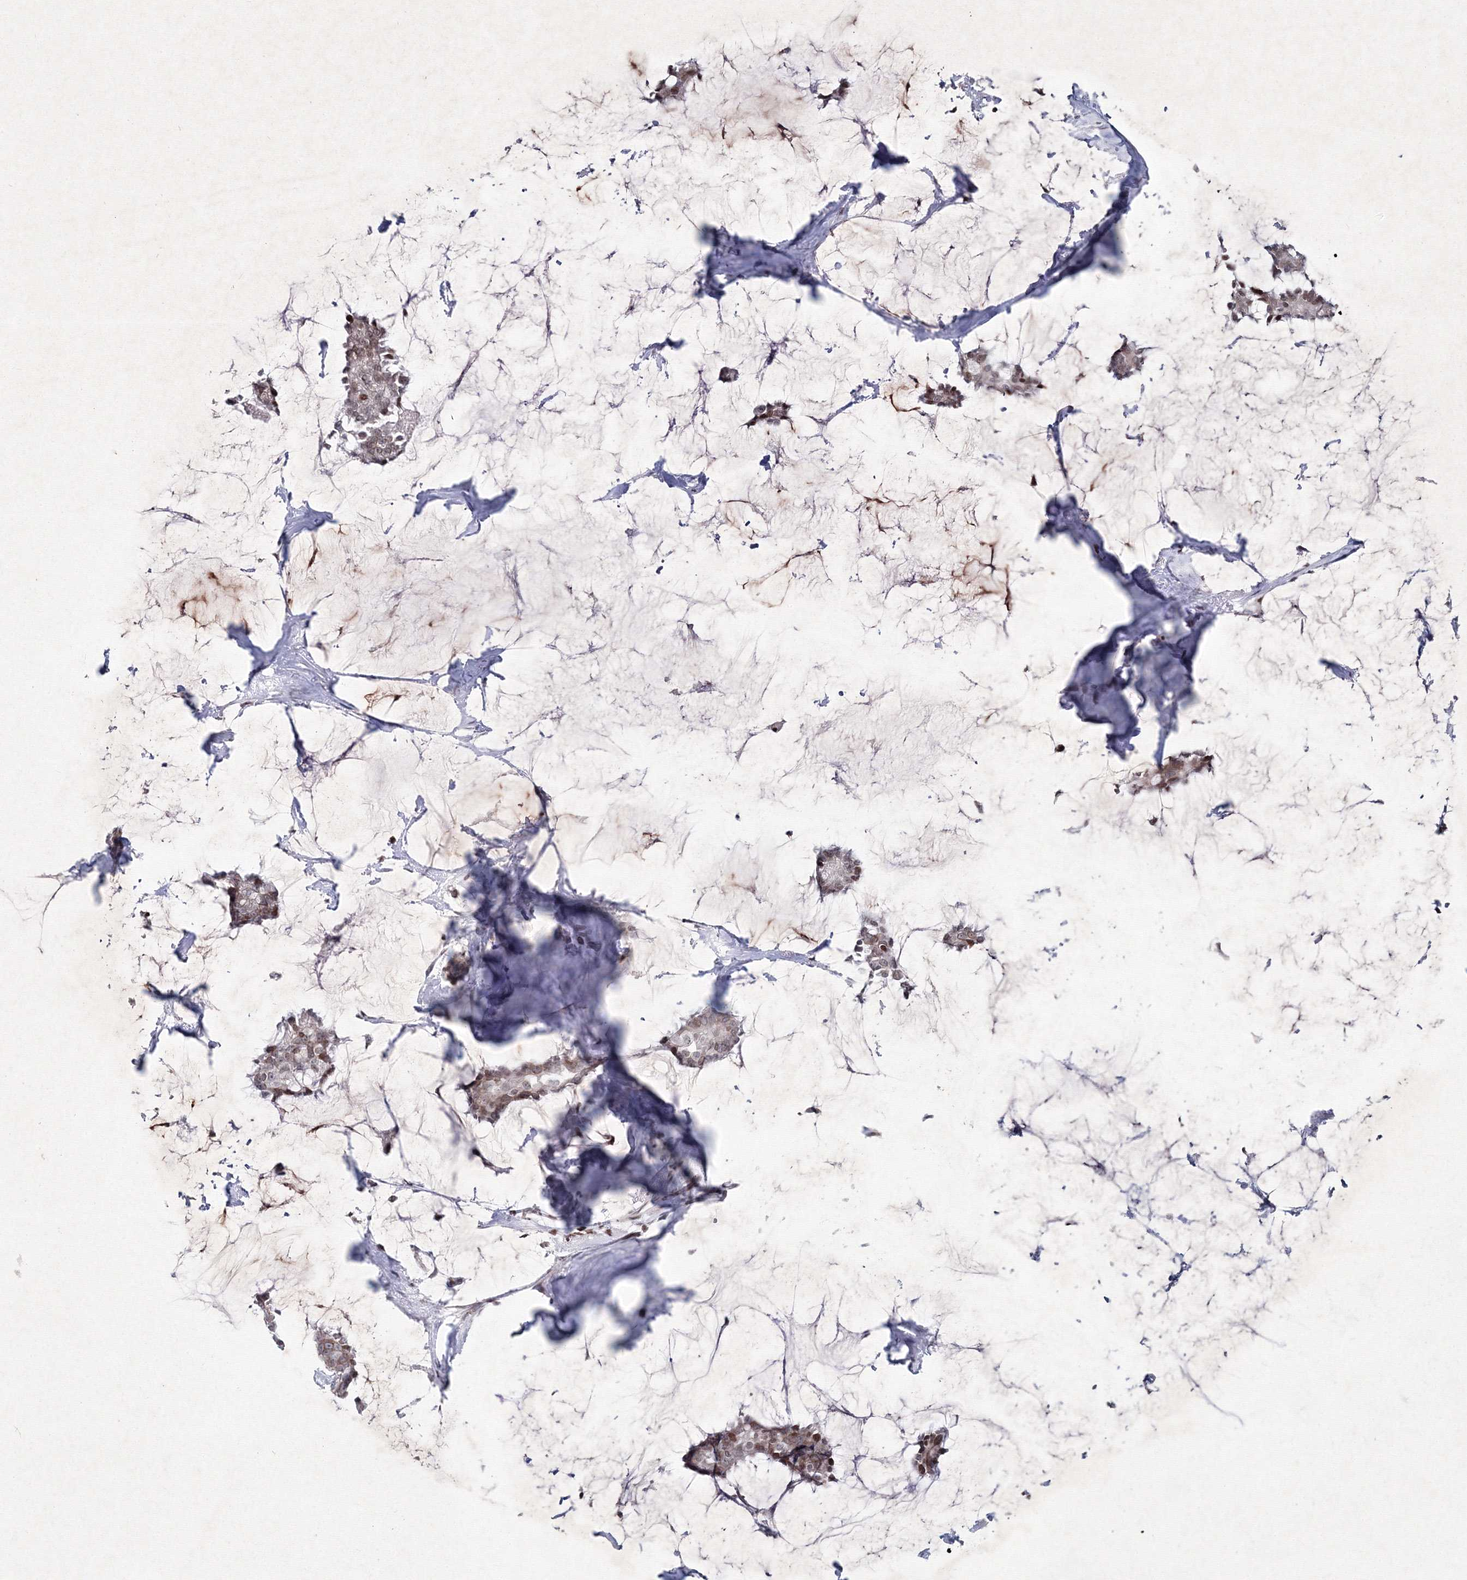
{"staining": {"intensity": "moderate", "quantity": ">75%", "location": "cytoplasmic/membranous,nuclear"}, "tissue": "breast cancer", "cell_type": "Tumor cells", "image_type": "cancer", "snomed": [{"axis": "morphology", "description": "Duct carcinoma"}, {"axis": "topography", "description": "Breast"}], "caption": "IHC photomicrograph of neoplastic tissue: breast cancer stained using immunohistochemistry shows medium levels of moderate protein expression localized specifically in the cytoplasmic/membranous and nuclear of tumor cells, appearing as a cytoplasmic/membranous and nuclear brown color.", "gene": "SMIM29", "patient": {"sex": "female", "age": 93}}